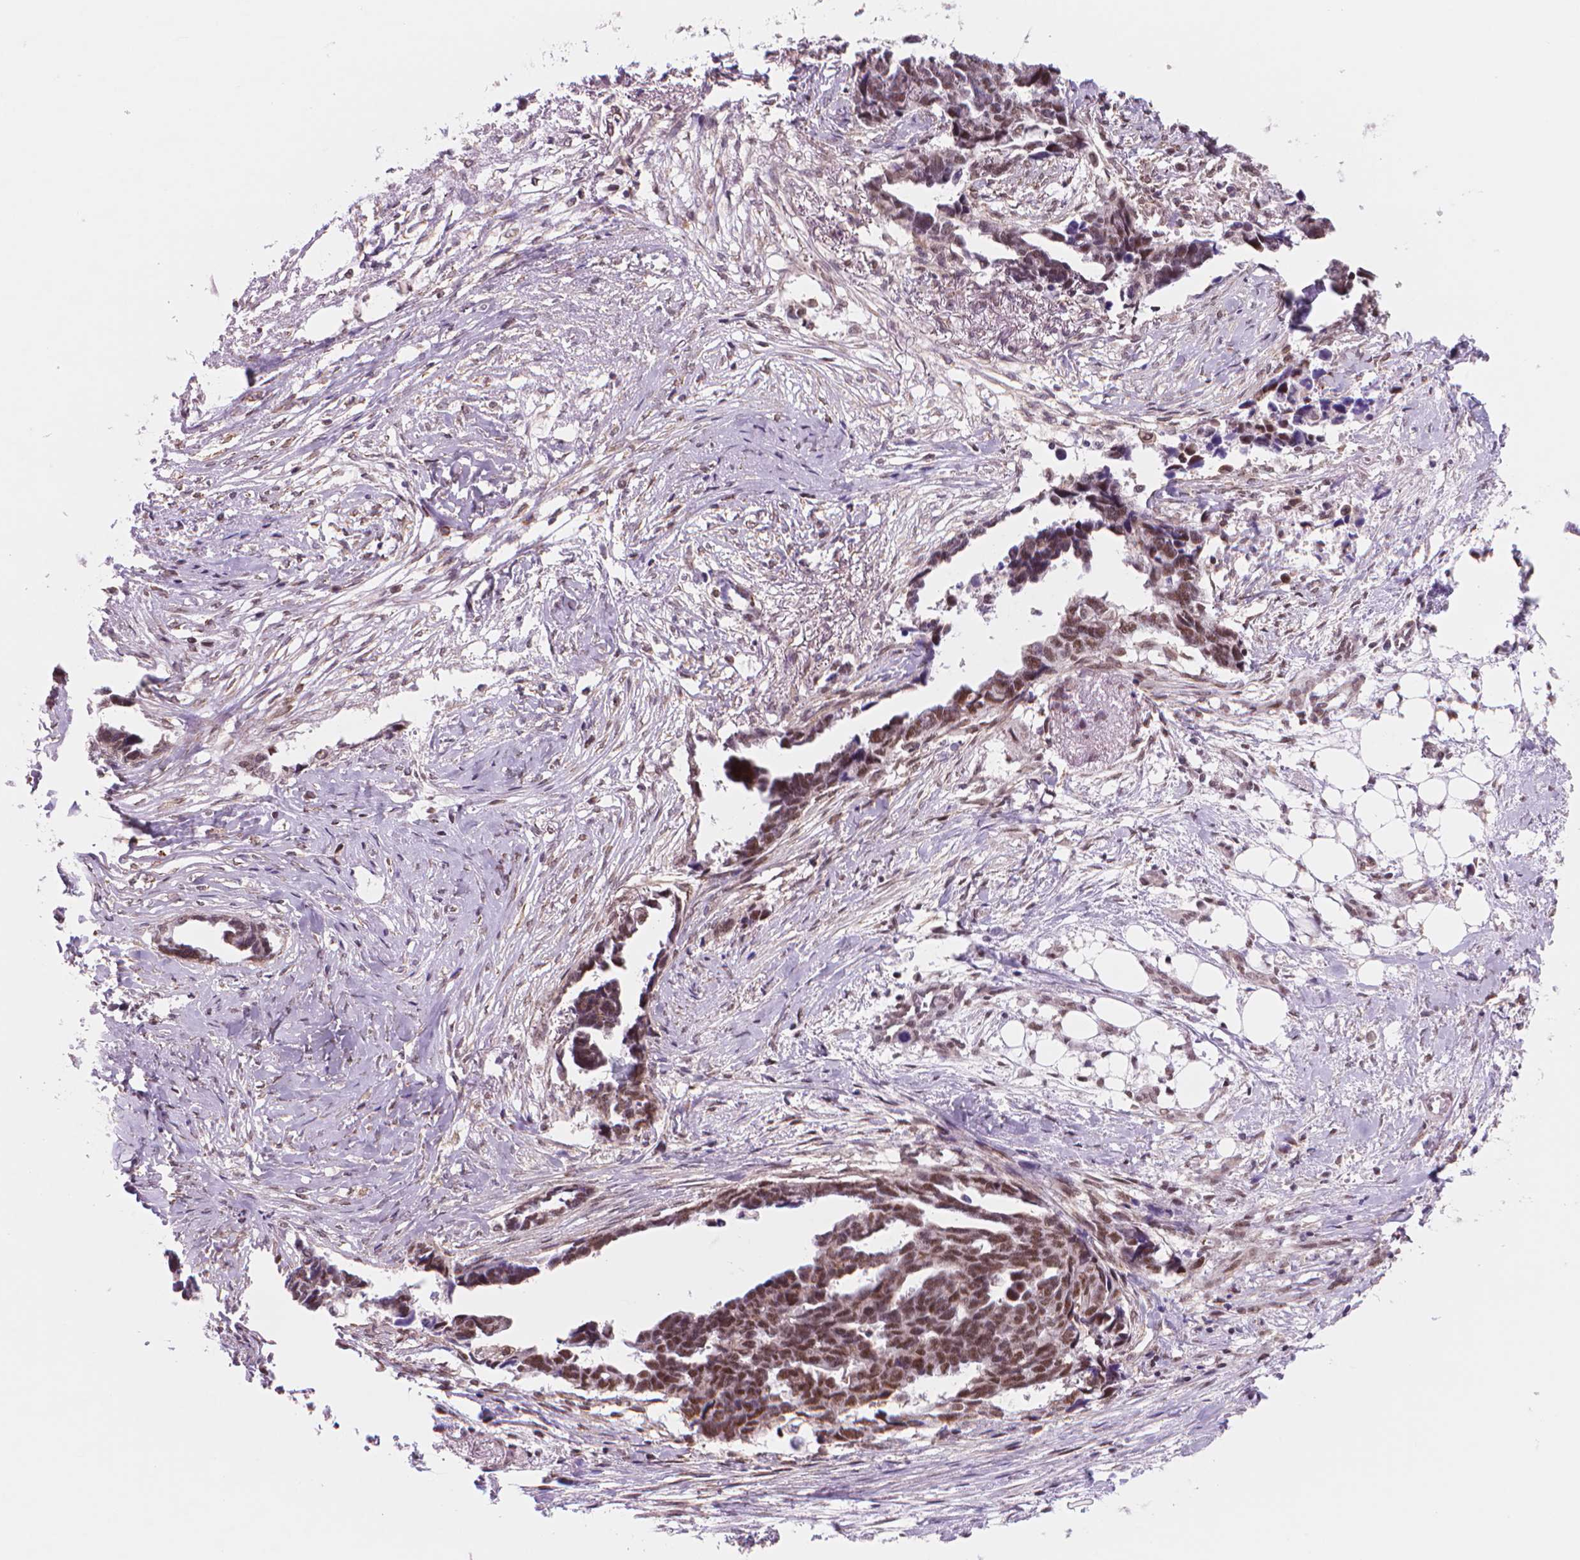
{"staining": {"intensity": "moderate", "quantity": ">75%", "location": "nuclear"}, "tissue": "ovarian cancer", "cell_type": "Tumor cells", "image_type": "cancer", "snomed": [{"axis": "morphology", "description": "Cystadenocarcinoma, serous, NOS"}, {"axis": "topography", "description": "Ovary"}], "caption": "Ovarian cancer tissue reveals moderate nuclear positivity in approximately >75% of tumor cells, visualized by immunohistochemistry.", "gene": "POLR3D", "patient": {"sex": "female", "age": 69}}